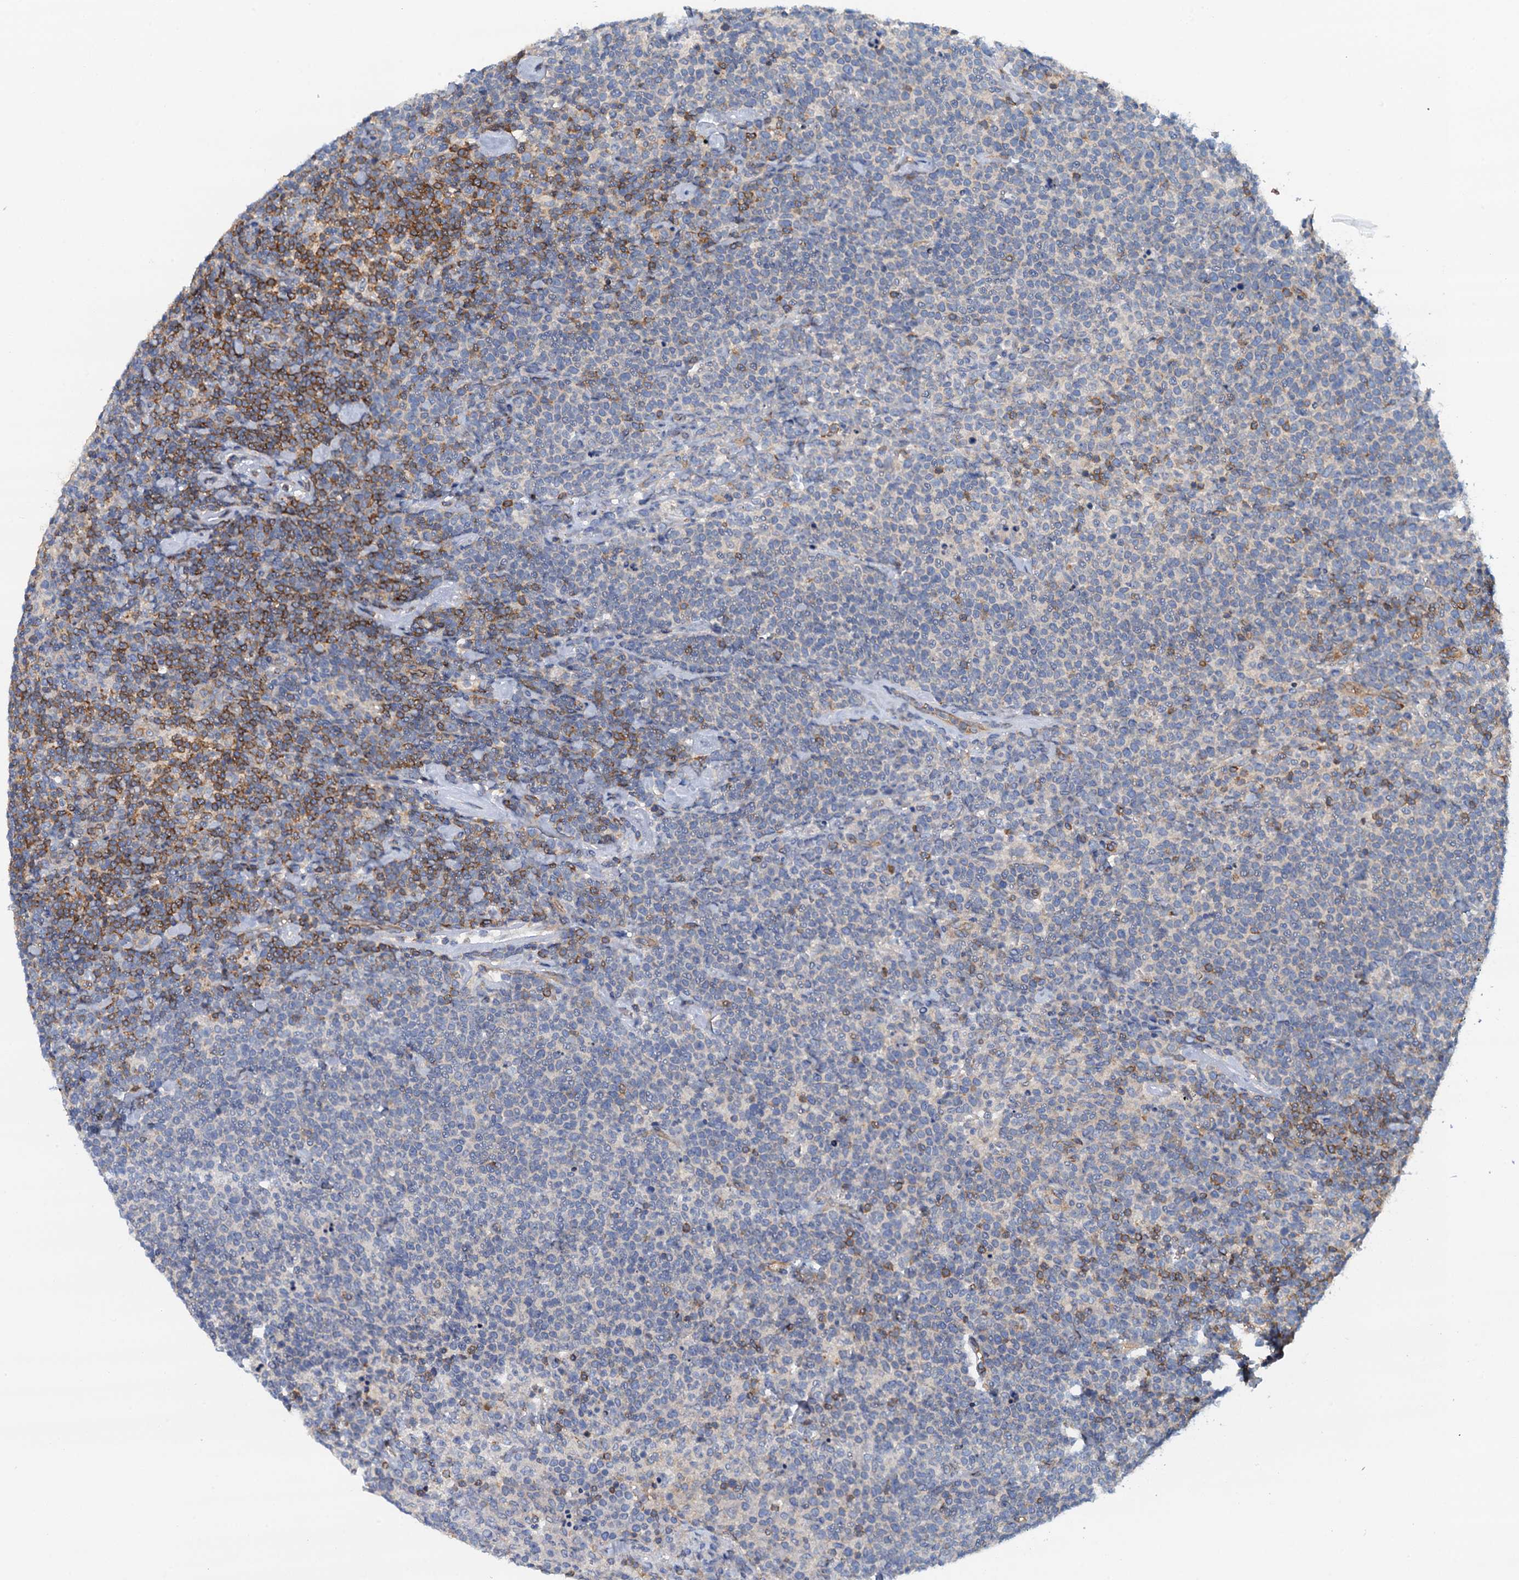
{"staining": {"intensity": "negative", "quantity": "none", "location": "none"}, "tissue": "lymphoma", "cell_type": "Tumor cells", "image_type": "cancer", "snomed": [{"axis": "morphology", "description": "Malignant lymphoma, non-Hodgkin's type, High grade"}, {"axis": "topography", "description": "Lymph node"}], "caption": "High-grade malignant lymphoma, non-Hodgkin's type stained for a protein using immunohistochemistry shows no staining tumor cells.", "gene": "ROGDI", "patient": {"sex": "male", "age": 61}}